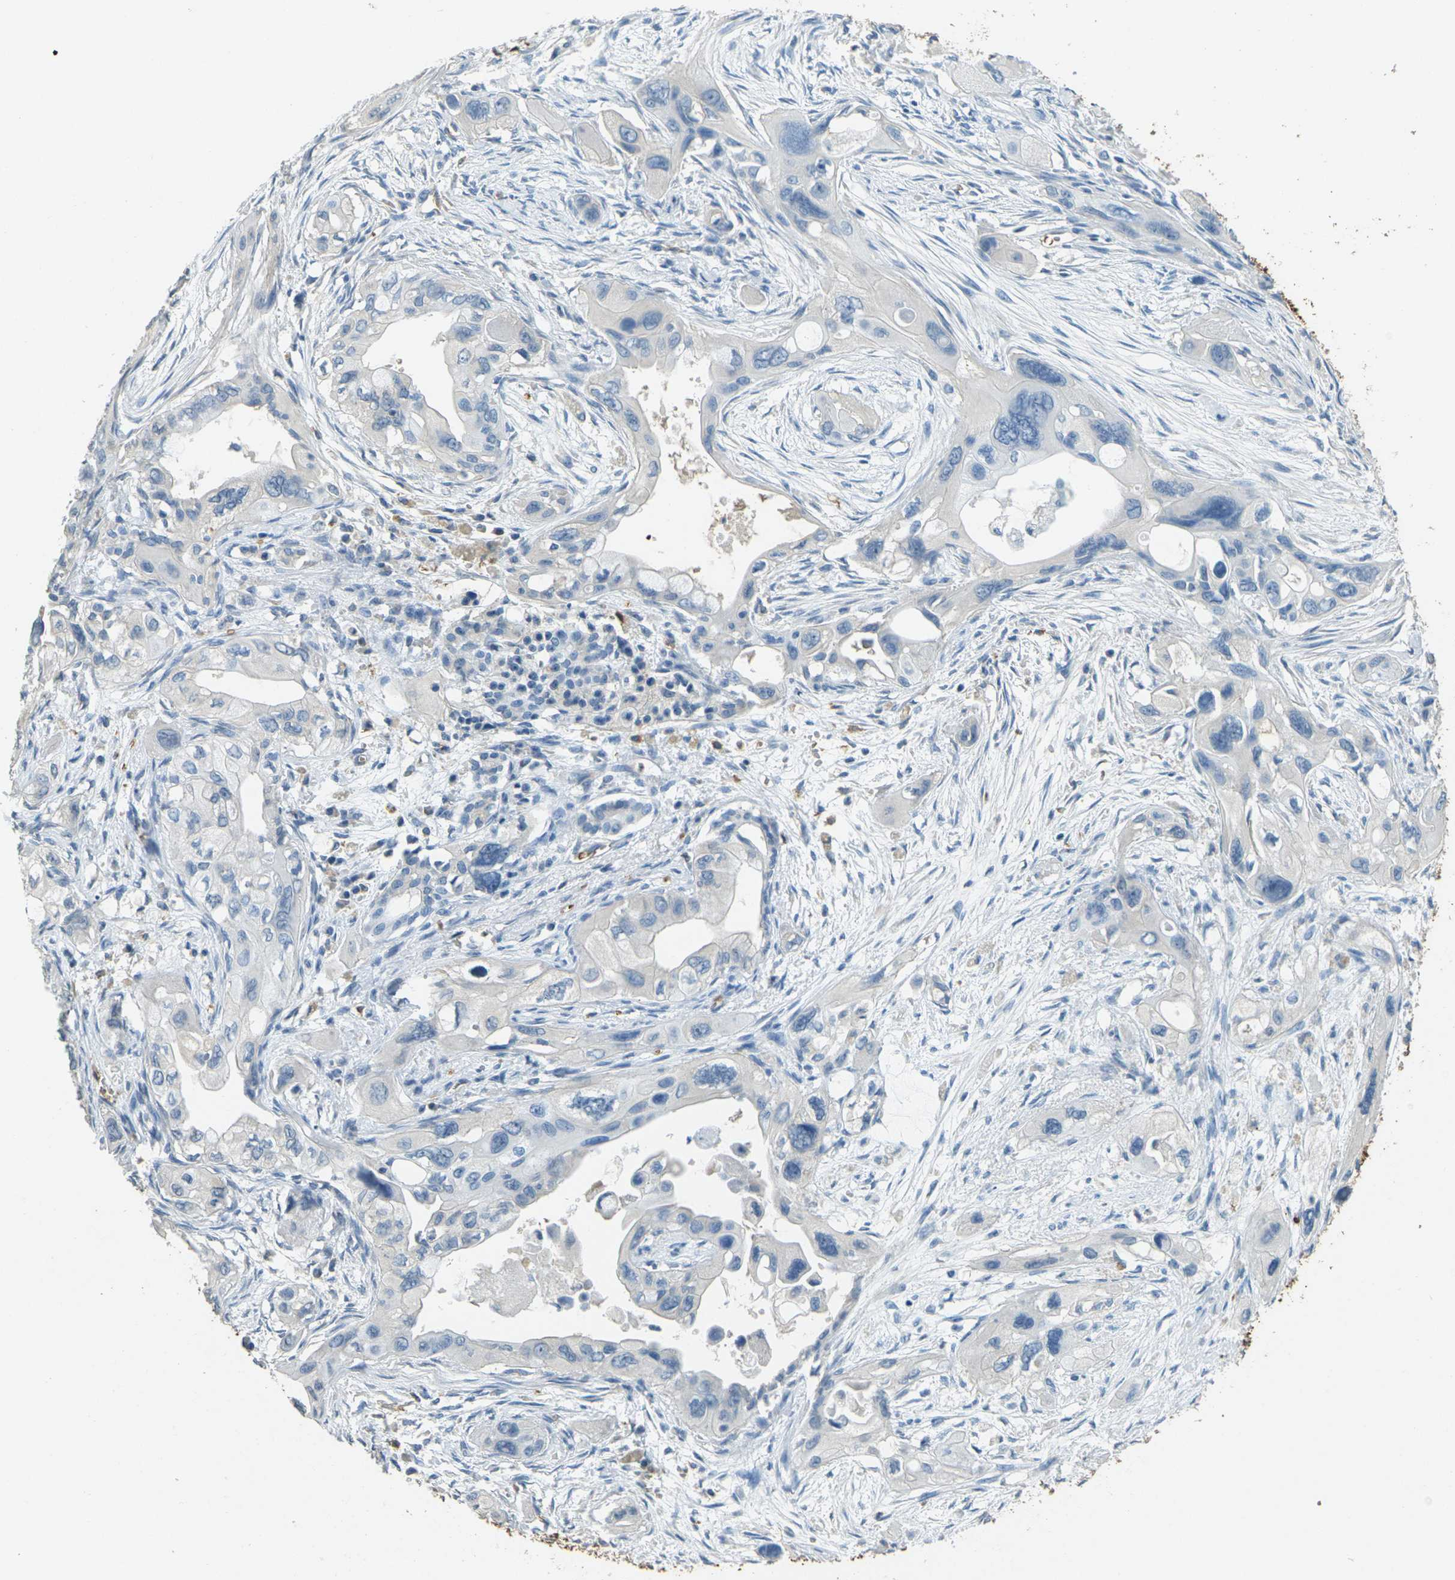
{"staining": {"intensity": "negative", "quantity": "none", "location": "none"}, "tissue": "pancreatic cancer", "cell_type": "Tumor cells", "image_type": "cancer", "snomed": [{"axis": "morphology", "description": "Adenocarcinoma, NOS"}, {"axis": "topography", "description": "Pancreas"}], "caption": "IHC image of pancreatic adenocarcinoma stained for a protein (brown), which displays no expression in tumor cells.", "gene": "HBB", "patient": {"sex": "male", "age": 73}}